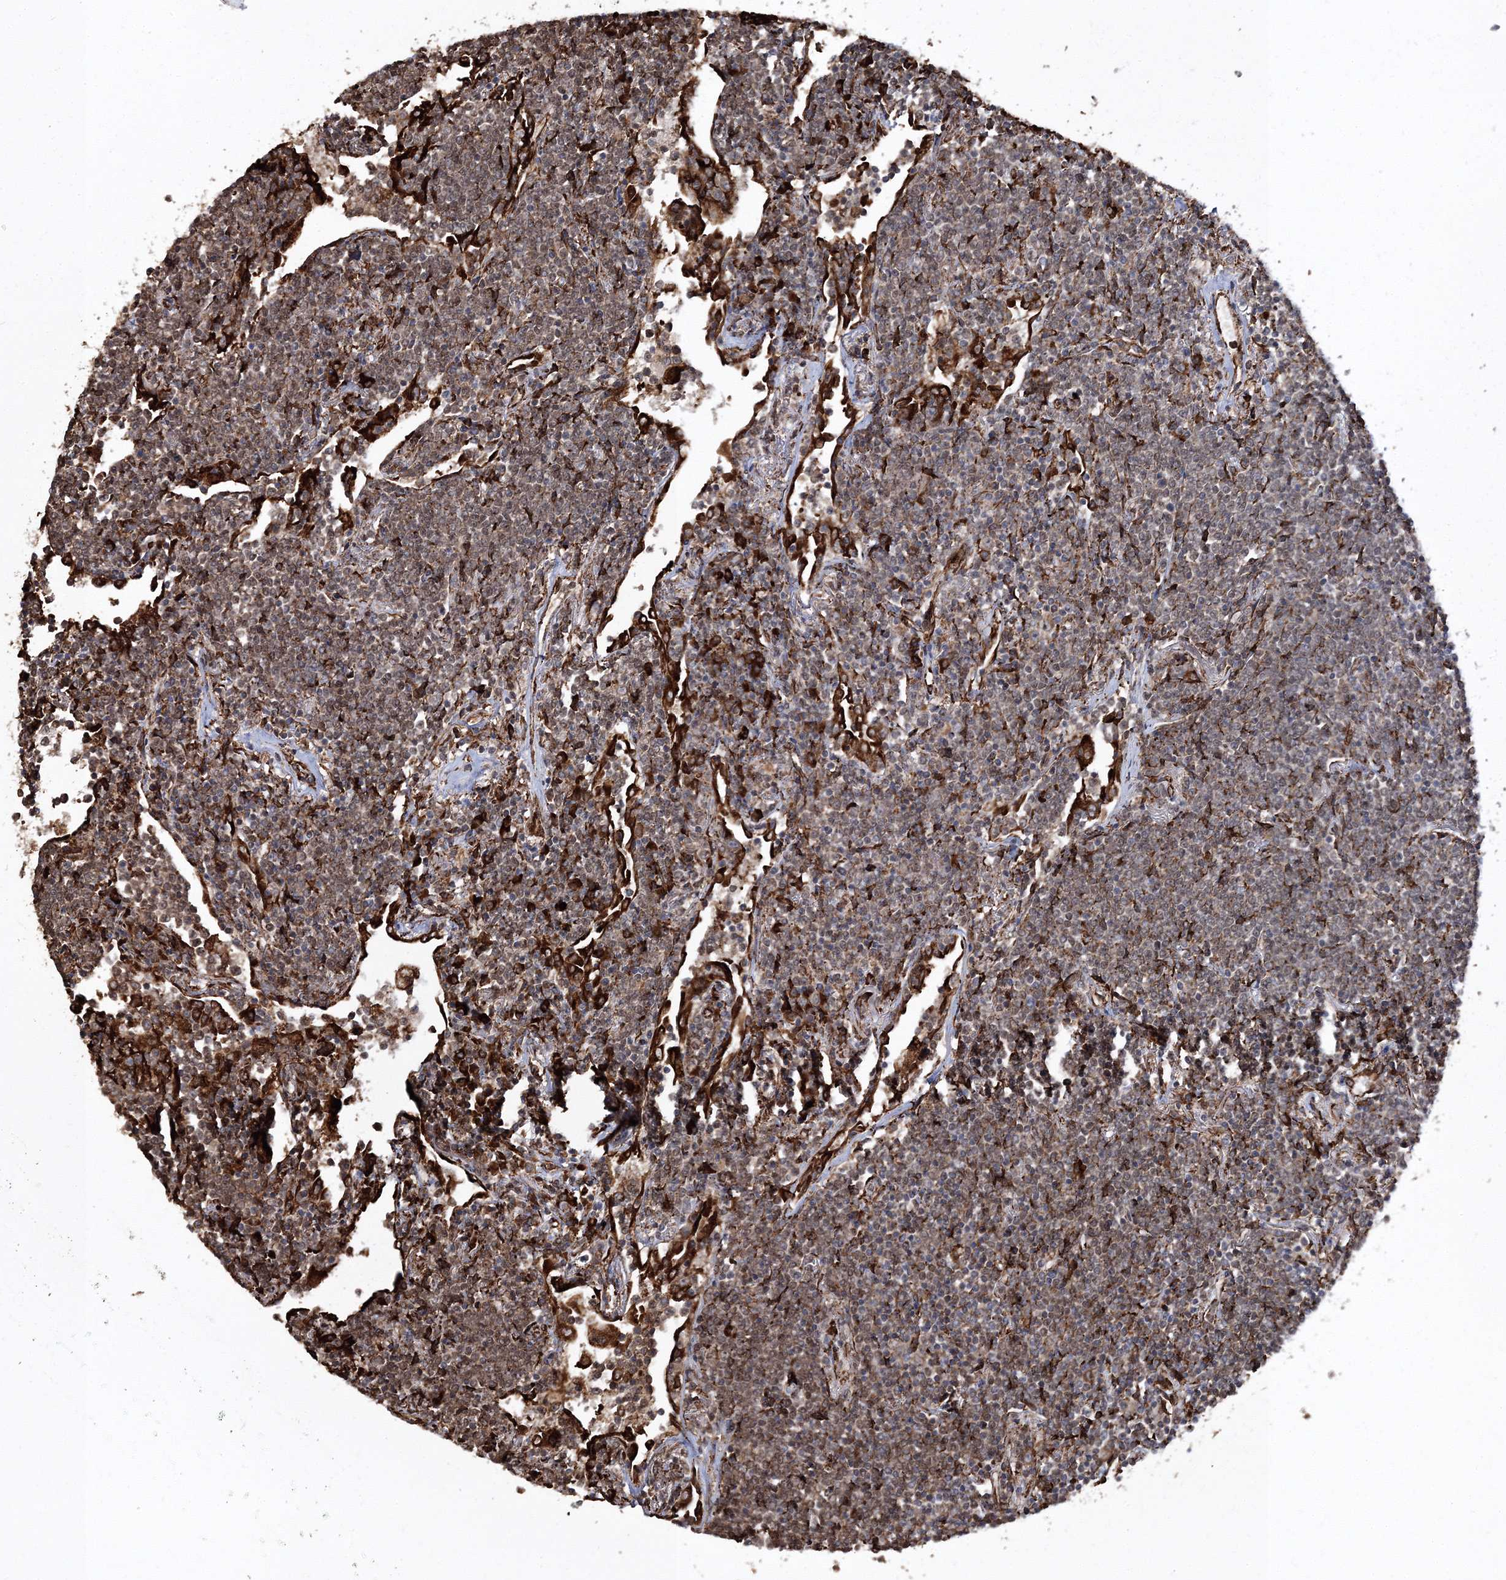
{"staining": {"intensity": "moderate", "quantity": "25%-75%", "location": "cytoplasmic/membranous"}, "tissue": "lymphoma", "cell_type": "Tumor cells", "image_type": "cancer", "snomed": [{"axis": "morphology", "description": "Malignant lymphoma, non-Hodgkin's type, Low grade"}, {"axis": "topography", "description": "Lung"}], "caption": "Lymphoma stained with IHC reveals moderate cytoplasmic/membranous positivity in approximately 25%-75% of tumor cells. (Stains: DAB (3,3'-diaminobenzidine) in brown, nuclei in blue, Microscopy: brightfield microscopy at high magnification).", "gene": "SCRN3", "patient": {"sex": "female", "age": 71}}